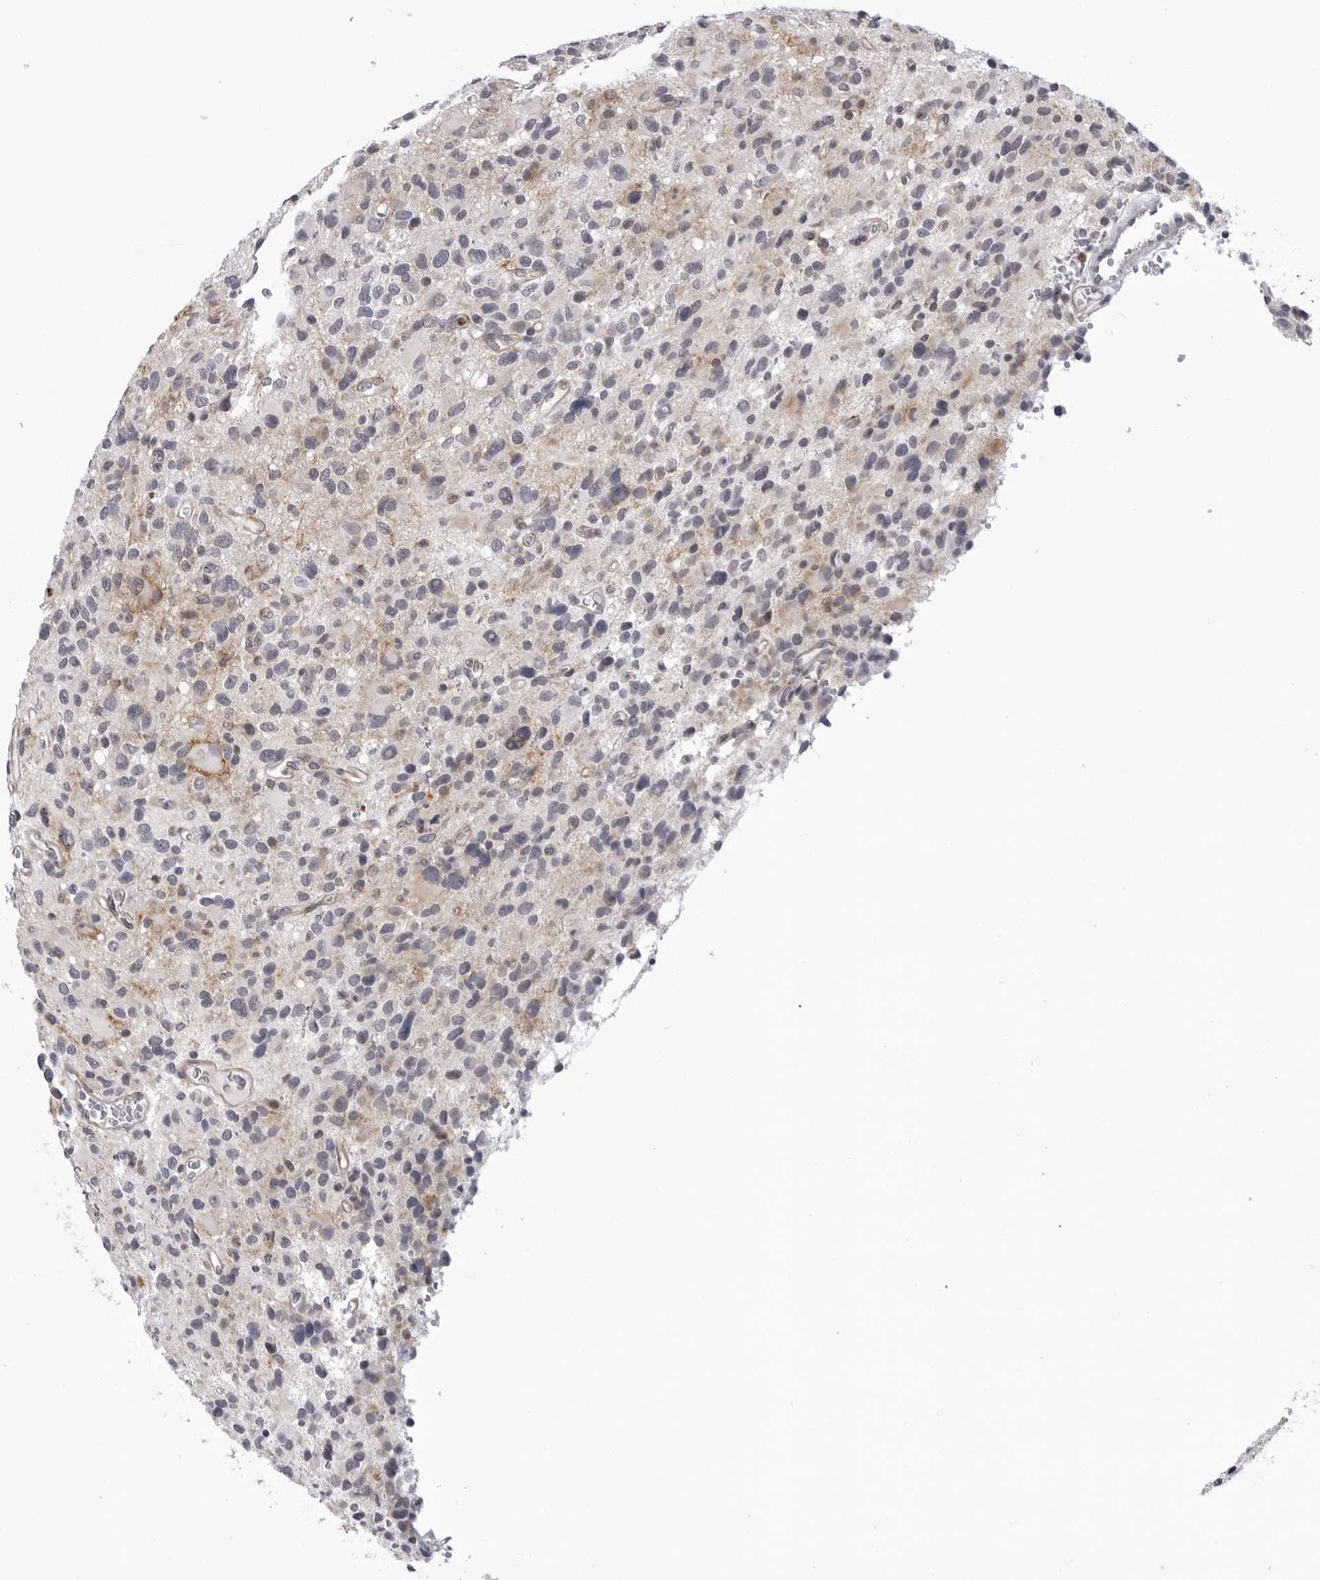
{"staining": {"intensity": "weak", "quantity": "<25%", "location": "cytoplasmic/membranous"}, "tissue": "glioma", "cell_type": "Tumor cells", "image_type": "cancer", "snomed": [{"axis": "morphology", "description": "Glioma, malignant, High grade"}, {"axis": "topography", "description": "Brain"}], "caption": "High power microscopy histopathology image of an immunohistochemistry (IHC) photomicrograph of malignant high-grade glioma, revealing no significant expression in tumor cells.", "gene": "CDK20", "patient": {"sex": "male", "age": 48}}